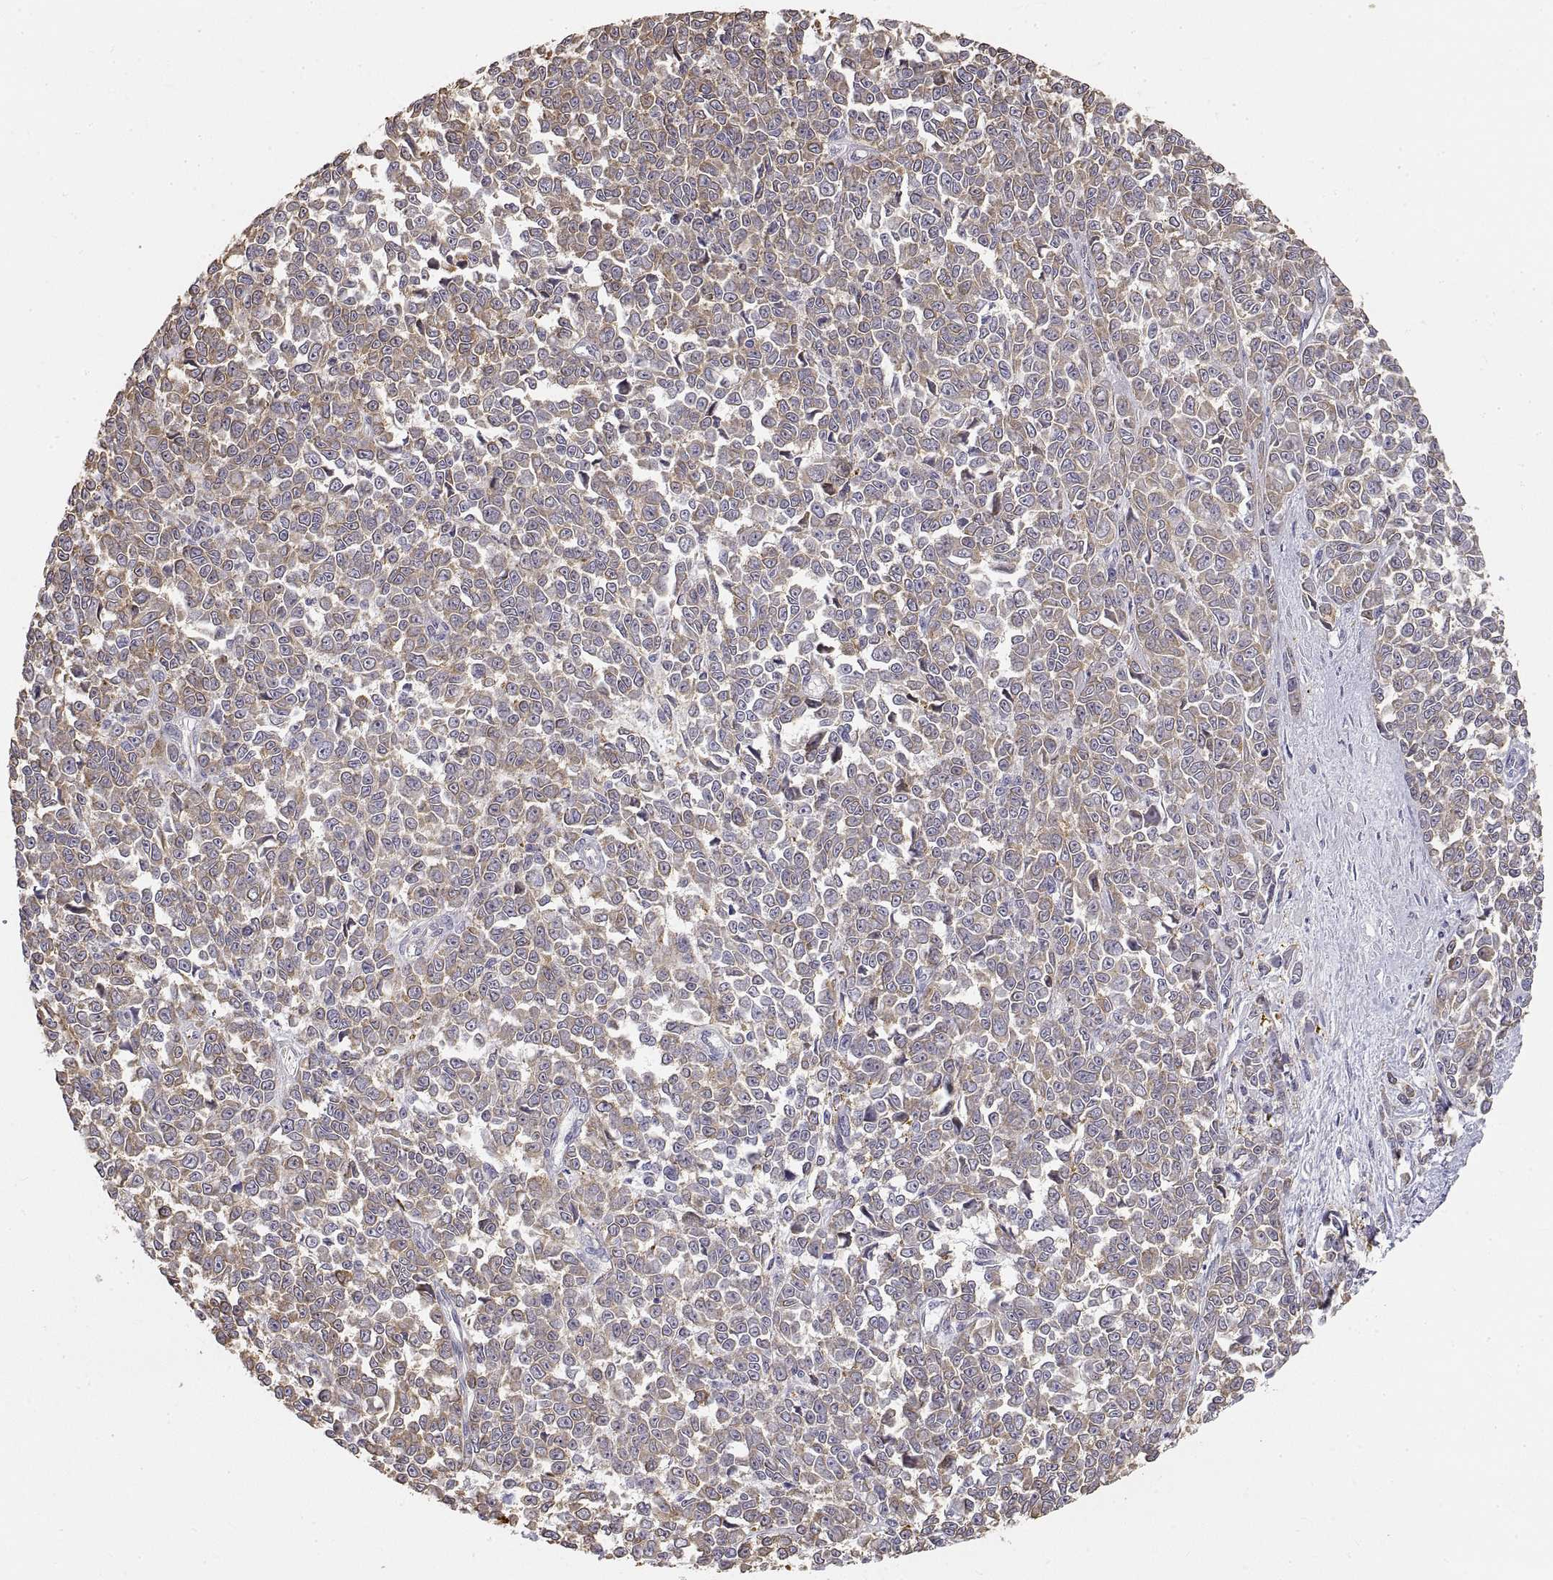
{"staining": {"intensity": "moderate", "quantity": "25%-75%", "location": "cytoplasmic/membranous"}, "tissue": "melanoma", "cell_type": "Tumor cells", "image_type": "cancer", "snomed": [{"axis": "morphology", "description": "Malignant melanoma, NOS"}, {"axis": "topography", "description": "Skin"}], "caption": "The immunohistochemical stain shows moderate cytoplasmic/membranous positivity in tumor cells of malignant melanoma tissue.", "gene": "HSP90AB1", "patient": {"sex": "female", "age": 95}}